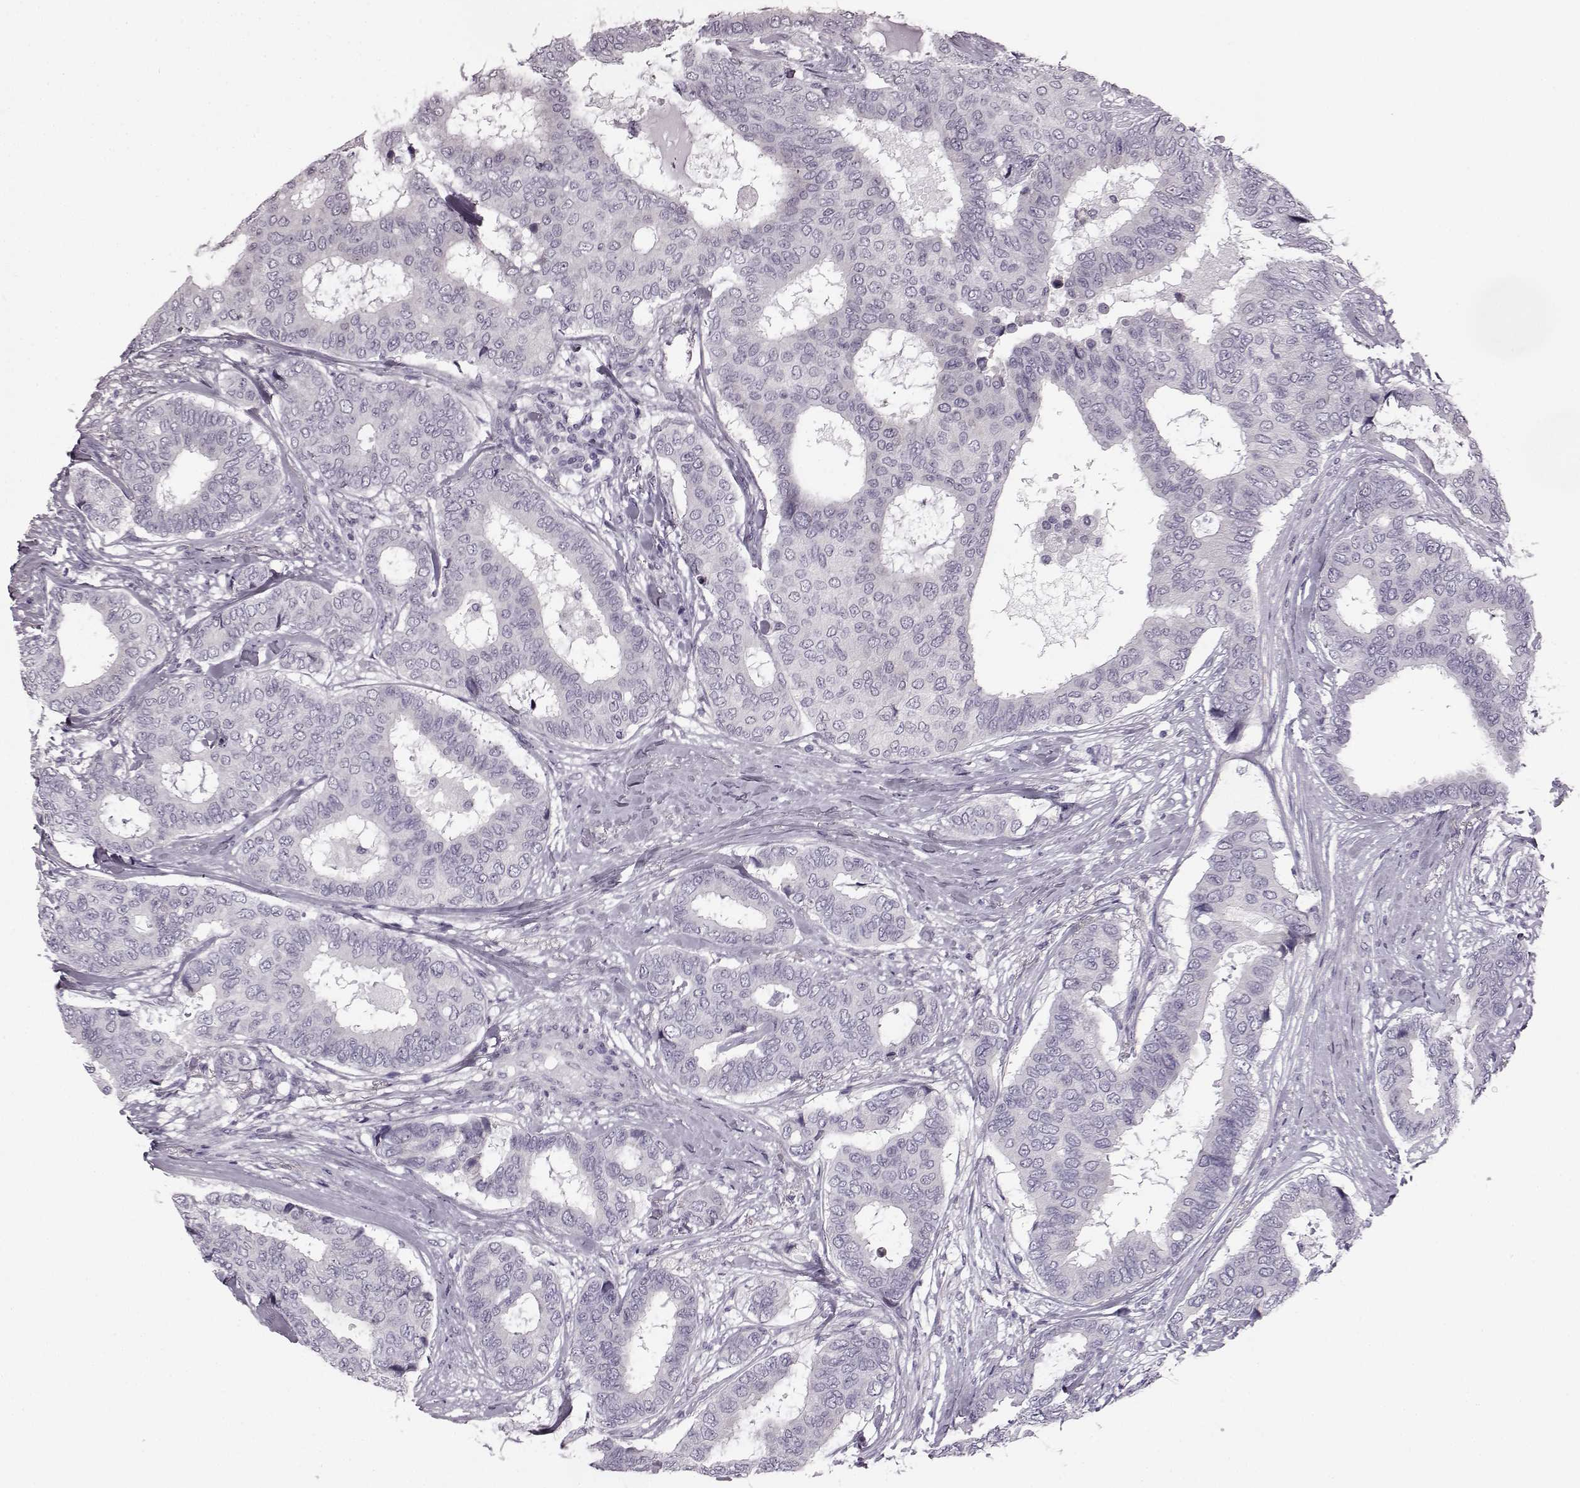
{"staining": {"intensity": "negative", "quantity": "none", "location": "none"}, "tissue": "breast cancer", "cell_type": "Tumor cells", "image_type": "cancer", "snomed": [{"axis": "morphology", "description": "Duct carcinoma"}, {"axis": "topography", "description": "Breast"}], "caption": "This is a histopathology image of immunohistochemistry staining of infiltrating ductal carcinoma (breast), which shows no staining in tumor cells.", "gene": "ODAD4", "patient": {"sex": "female", "age": 75}}